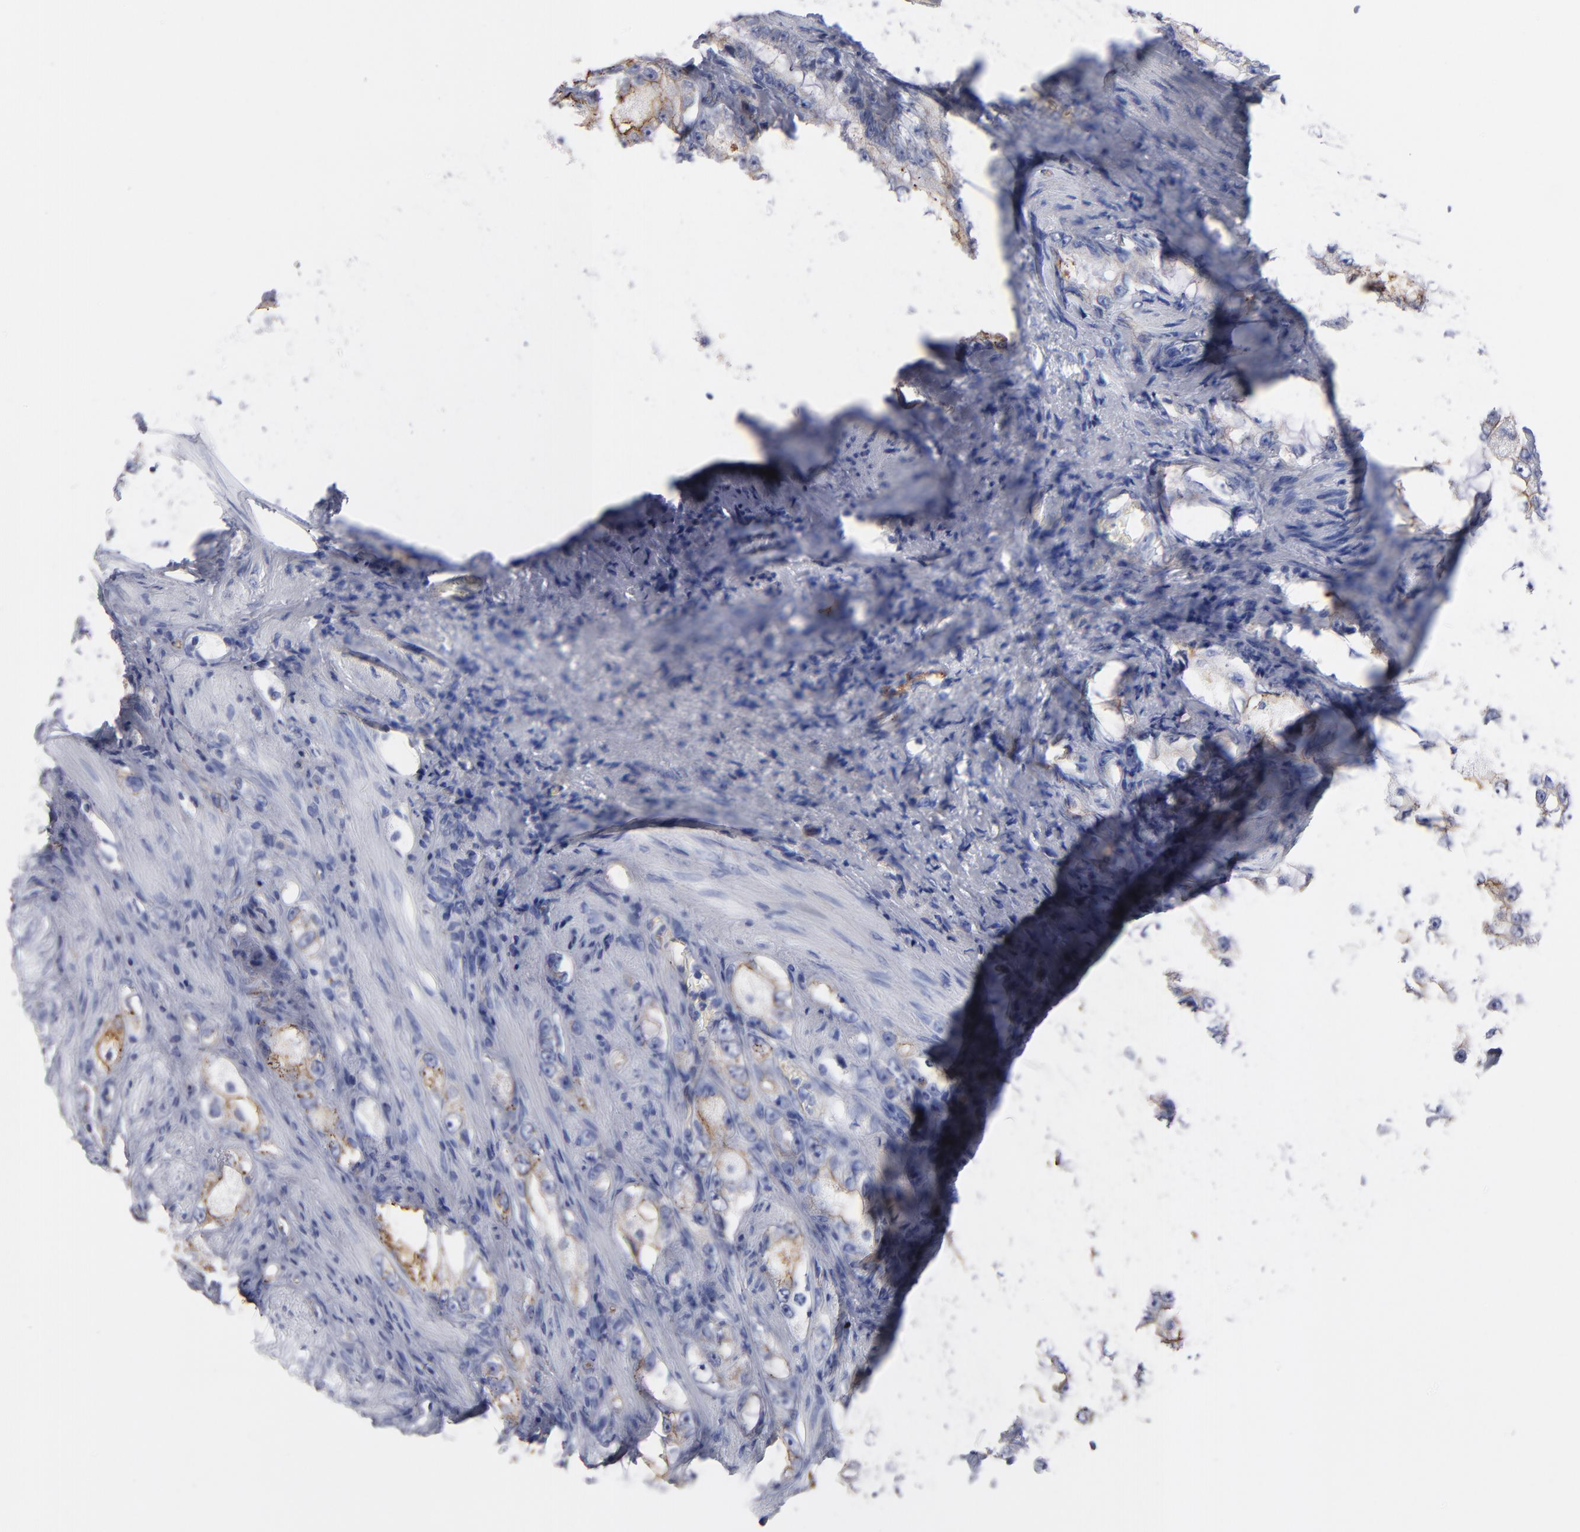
{"staining": {"intensity": "weak", "quantity": "<25%", "location": "cytoplasmic/membranous"}, "tissue": "prostate cancer", "cell_type": "Tumor cells", "image_type": "cancer", "snomed": [{"axis": "morphology", "description": "Adenocarcinoma, High grade"}, {"axis": "topography", "description": "Prostate"}], "caption": "Human prostate cancer stained for a protein using IHC exhibits no positivity in tumor cells.", "gene": "TM4SF1", "patient": {"sex": "male", "age": 63}}